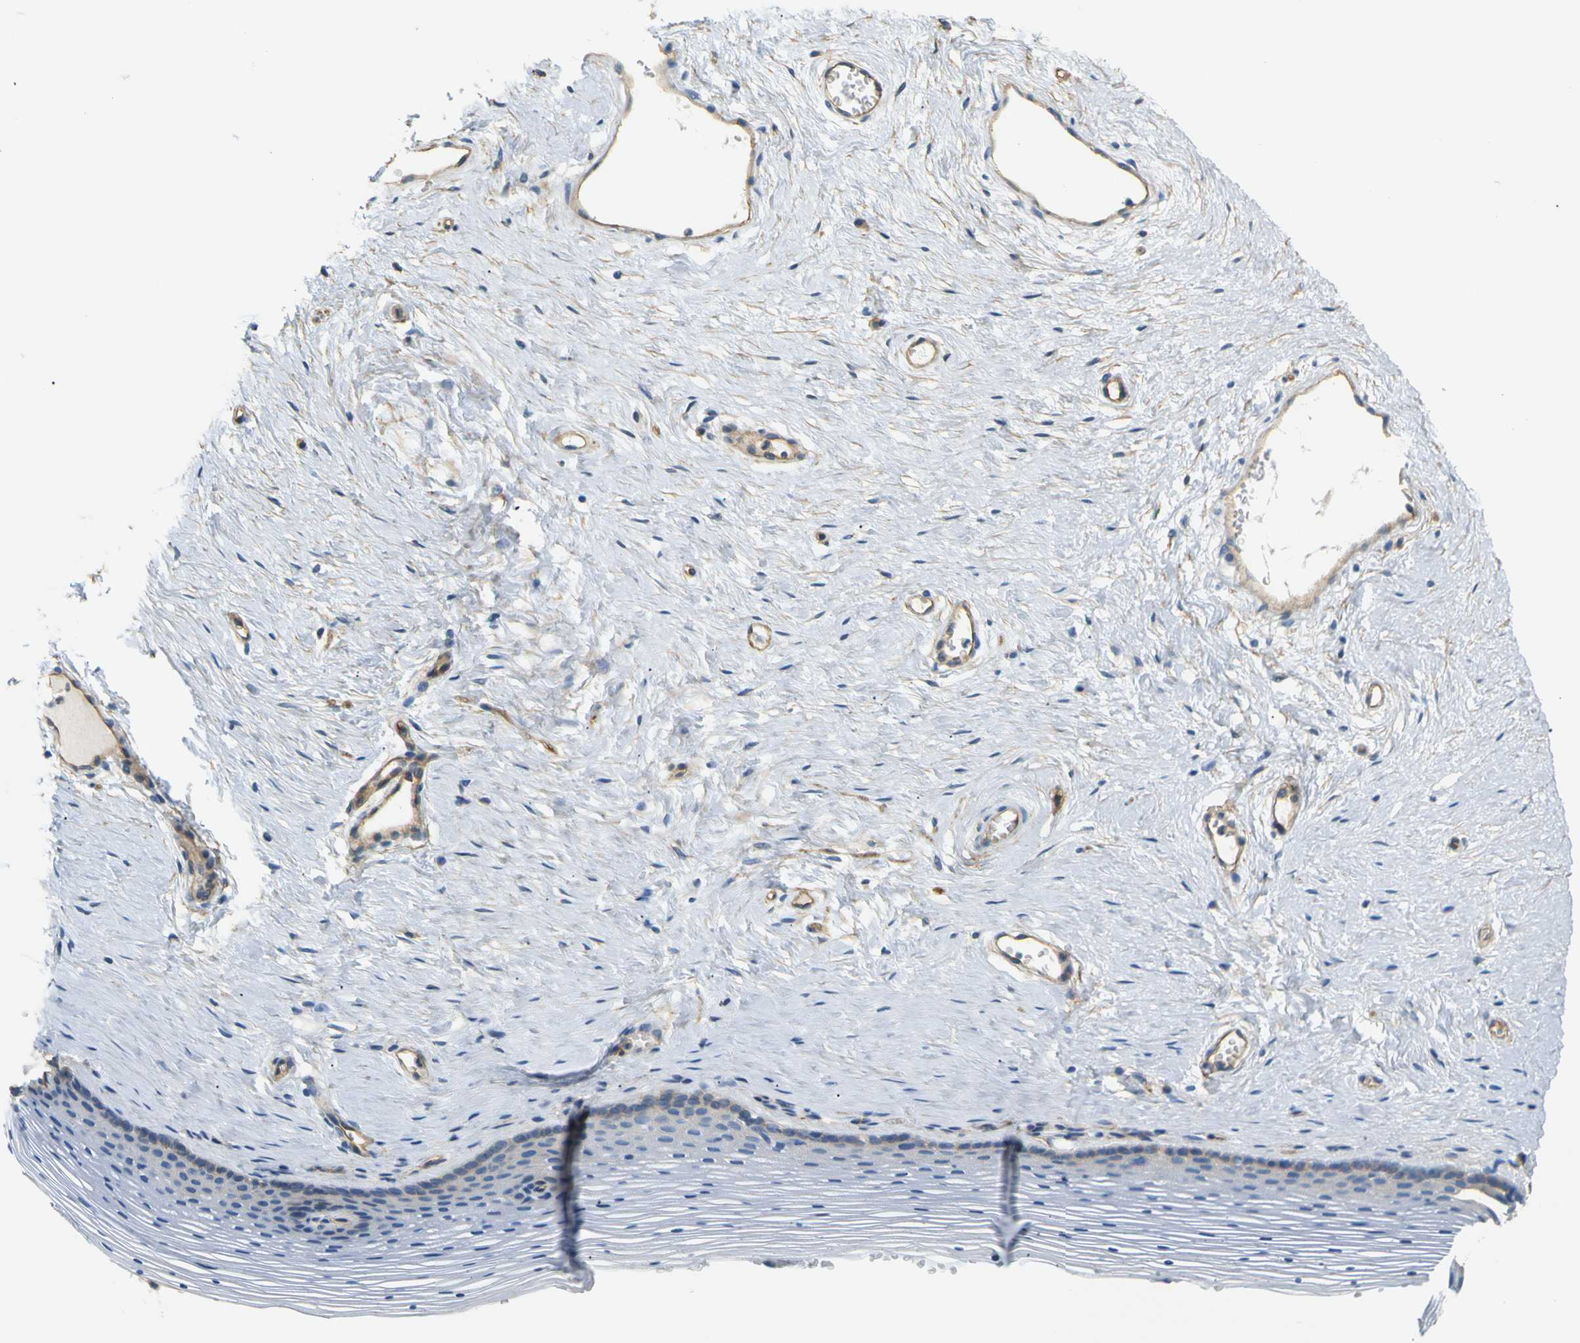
{"staining": {"intensity": "weak", "quantity": "<25%", "location": "cytoplasmic/membranous"}, "tissue": "vagina", "cell_type": "Squamous epithelial cells", "image_type": "normal", "snomed": [{"axis": "morphology", "description": "Normal tissue, NOS"}, {"axis": "topography", "description": "Vagina"}], "caption": "A histopathology image of vagina stained for a protein demonstrates no brown staining in squamous epithelial cells.", "gene": "SPTBN1", "patient": {"sex": "female", "age": 32}}